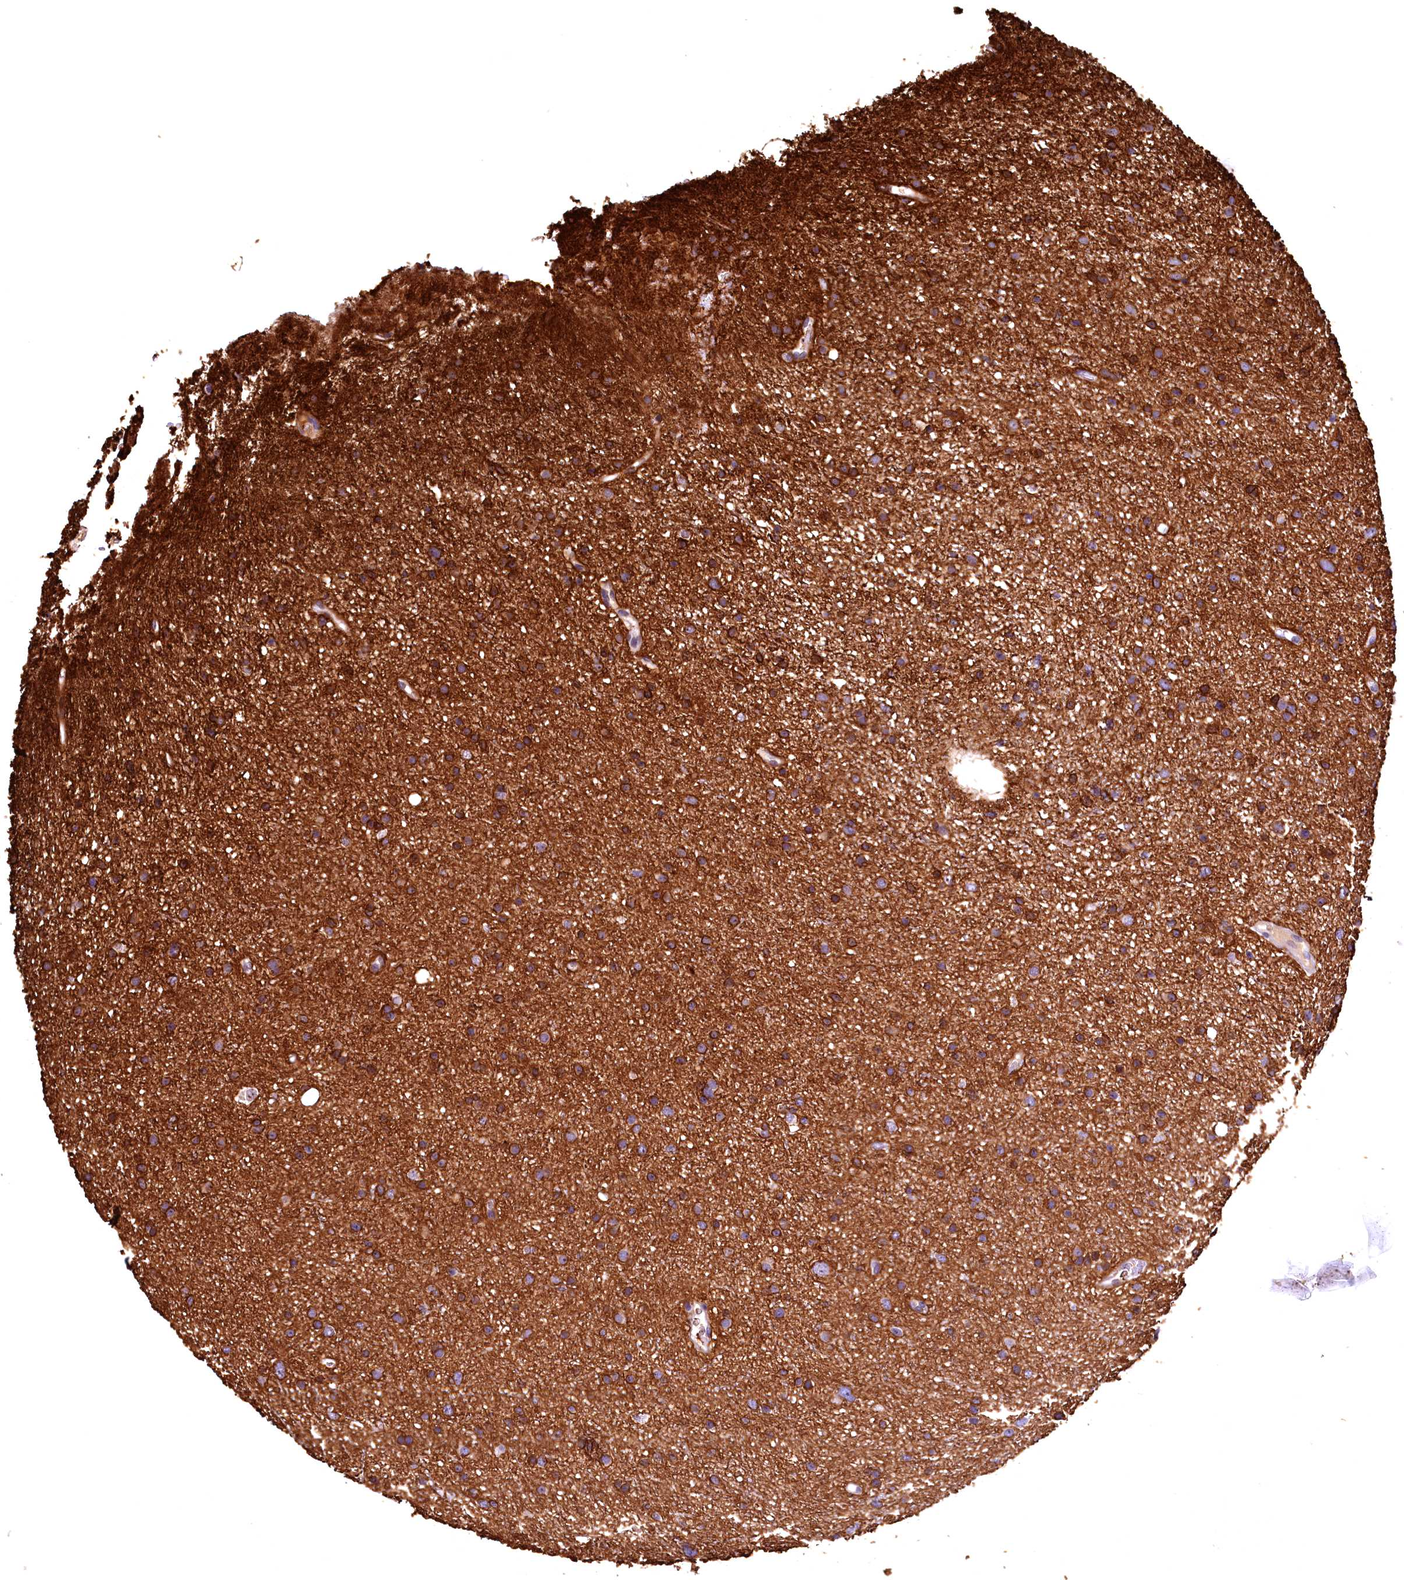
{"staining": {"intensity": "moderate", "quantity": ">75%", "location": "cytoplasmic/membranous"}, "tissue": "glioma", "cell_type": "Tumor cells", "image_type": "cancer", "snomed": [{"axis": "morphology", "description": "Glioma, malignant, Low grade"}, {"axis": "topography", "description": "Cerebral cortex"}], "caption": "About >75% of tumor cells in malignant glioma (low-grade) show moderate cytoplasmic/membranous protein positivity as visualized by brown immunohistochemical staining.", "gene": "LATS2", "patient": {"sex": "female", "age": 39}}